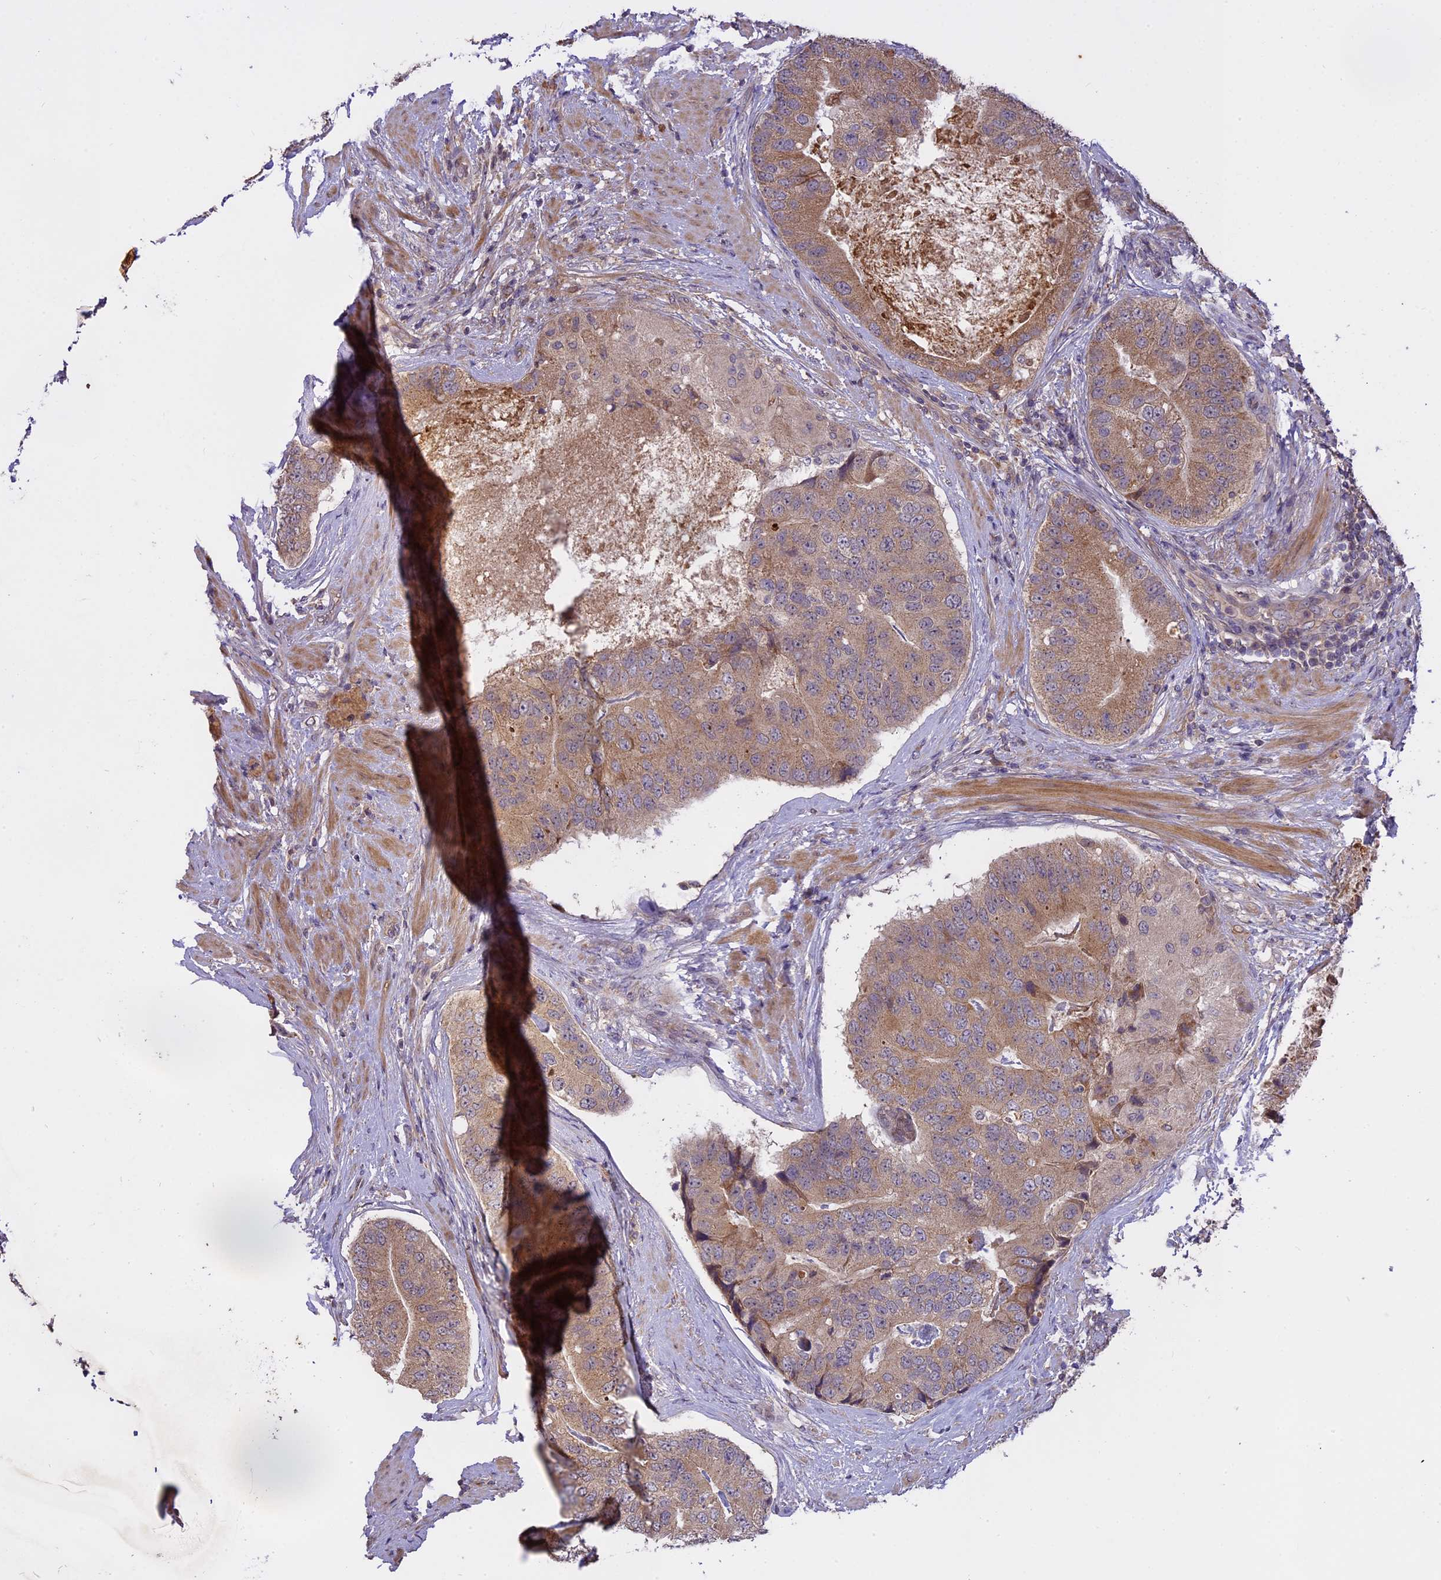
{"staining": {"intensity": "moderate", "quantity": ">75%", "location": "cytoplasmic/membranous"}, "tissue": "prostate cancer", "cell_type": "Tumor cells", "image_type": "cancer", "snomed": [{"axis": "morphology", "description": "Adenocarcinoma, High grade"}, {"axis": "topography", "description": "Prostate"}], "caption": "Tumor cells display medium levels of moderate cytoplasmic/membranous positivity in about >75% of cells in human prostate cancer.", "gene": "MEMO1", "patient": {"sex": "male", "age": 70}}